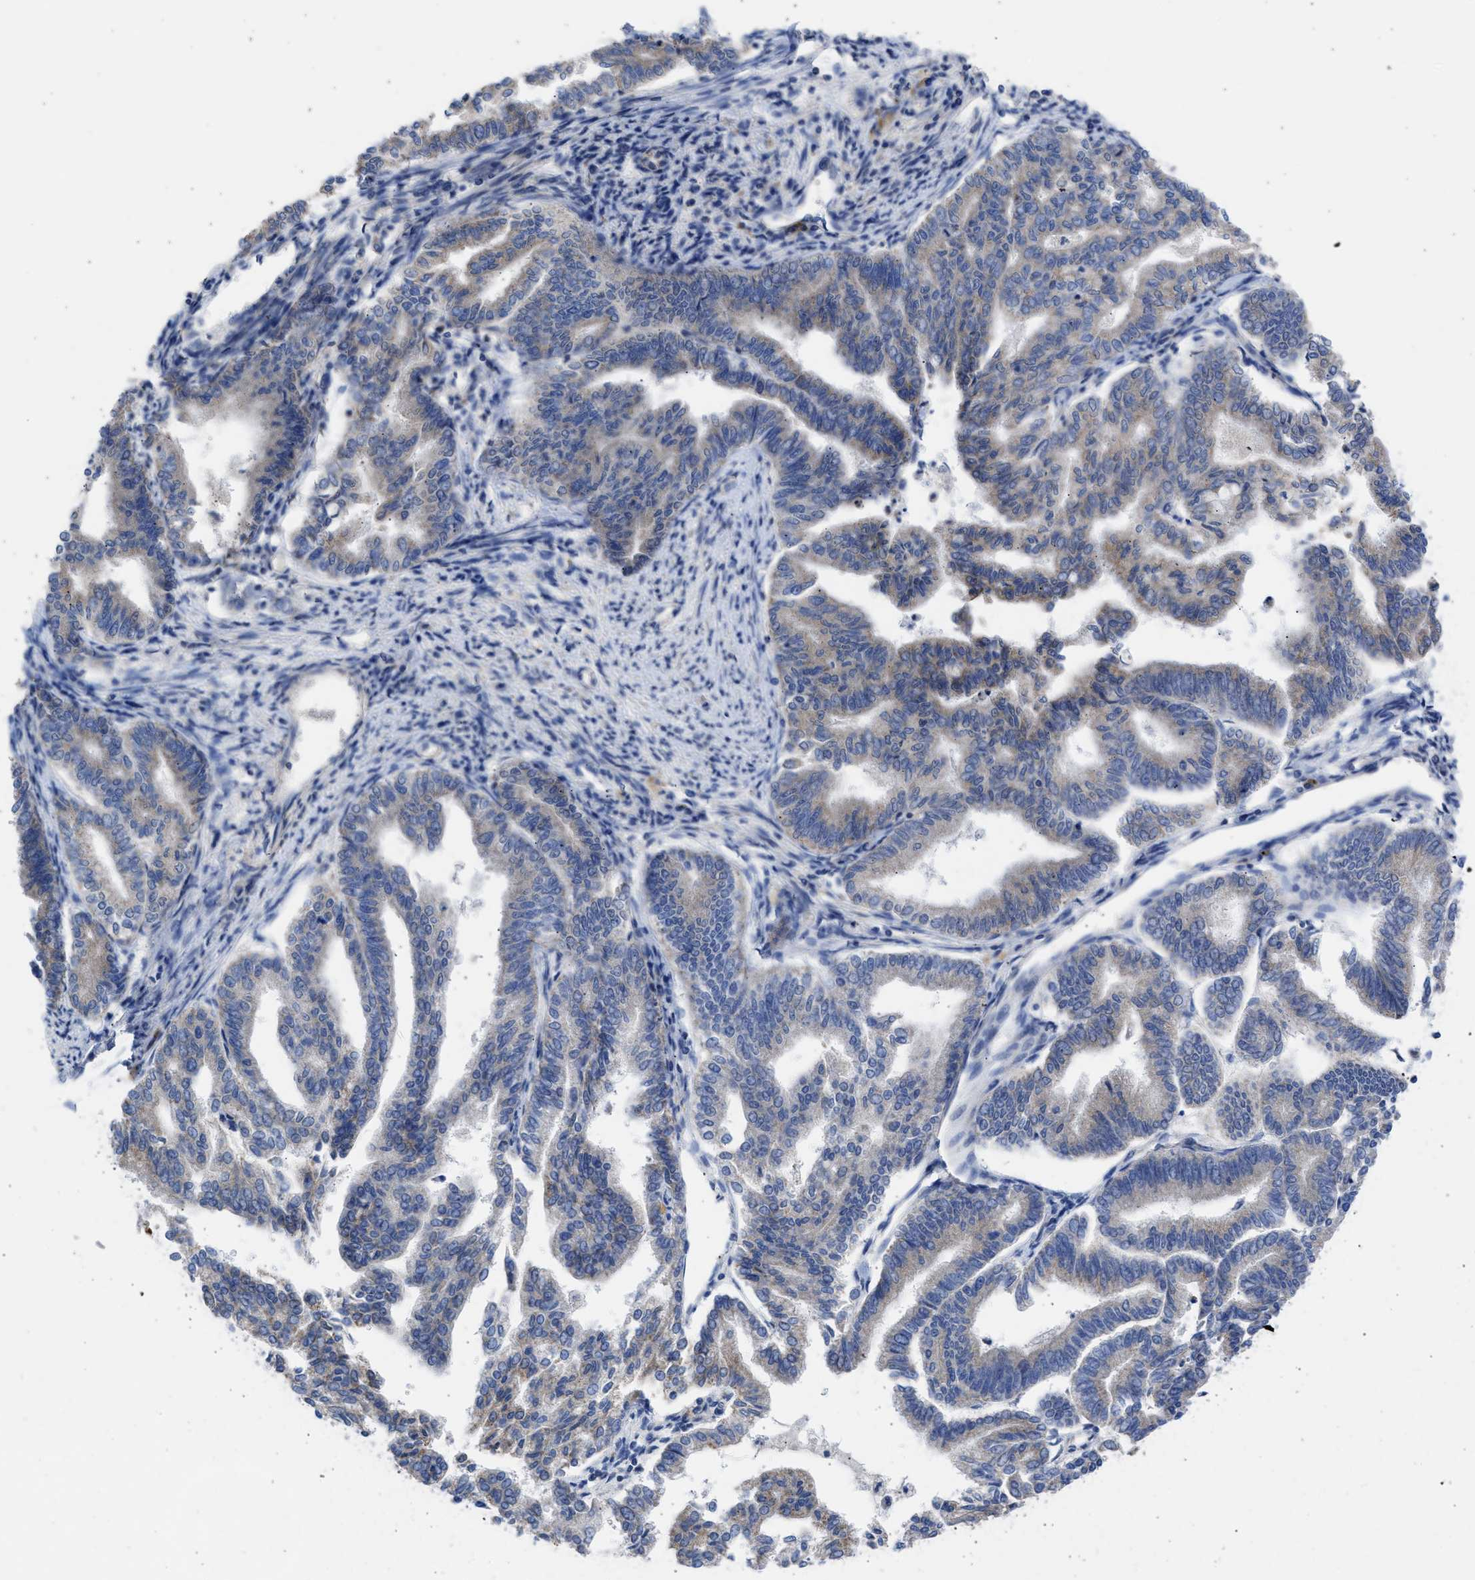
{"staining": {"intensity": "weak", "quantity": "25%-75%", "location": "cytoplasmic/membranous"}, "tissue": "endometrial cancer", "cell_type": "Tumor cells", "image_type": "cancer", "snomed": [{"axis": "morphology", "description": "Adenocarcinoma, NOS"}, {"axis": "topography", "description": "Endometrium"}], "caption": "Approximately 25%-75% of tumor cells in human adenocarcinoma (endometrial) show weak cytoplasmic/membranous protein positivity as visualized by brown immunohistochemical staining.", "gene": "BTG3", "patient": {"sex": "female", "age": 79}}